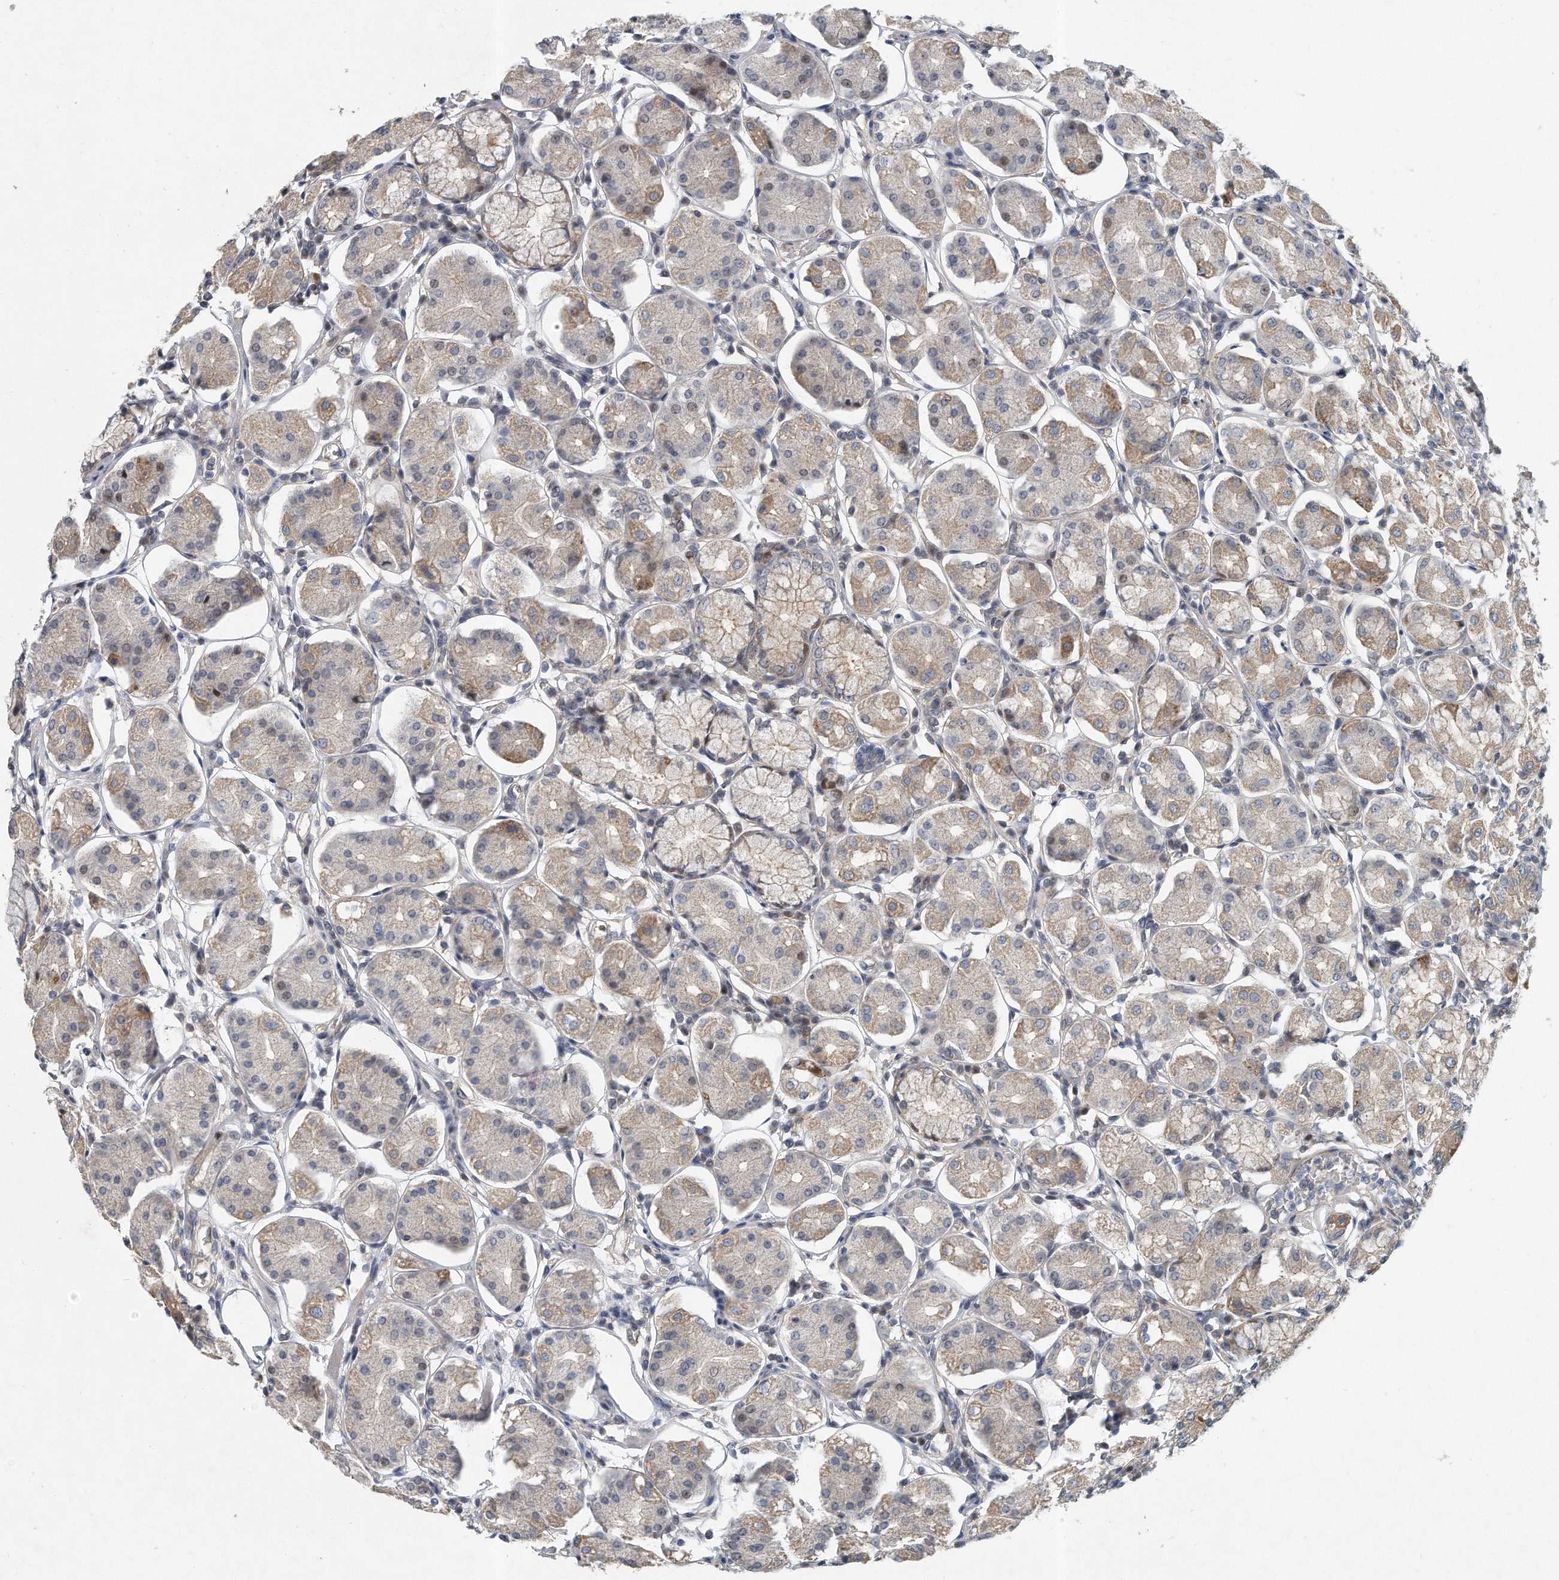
{"staining": {"intensity": "moderate", "quantity": "<25%", "location": "cytoplasmic/membranous"}, "tissue": "stomach", "cell_type": "Glandular cells", "image_type": "normal", "snomed": [{"axis": "morphology", "description": "Normal tissue, NOS"}, {"axis": "topography", "description": "Stomach, lower"}], "caption": "Moderate cytoplasmic/membranous positivity is present in about <25% of glandular cells in benign stomach. (Brightfield microscopy of DAB IHC at high magnification).", "gene": "PCDH8", "patient": {"sex": "female", "age": 56}}